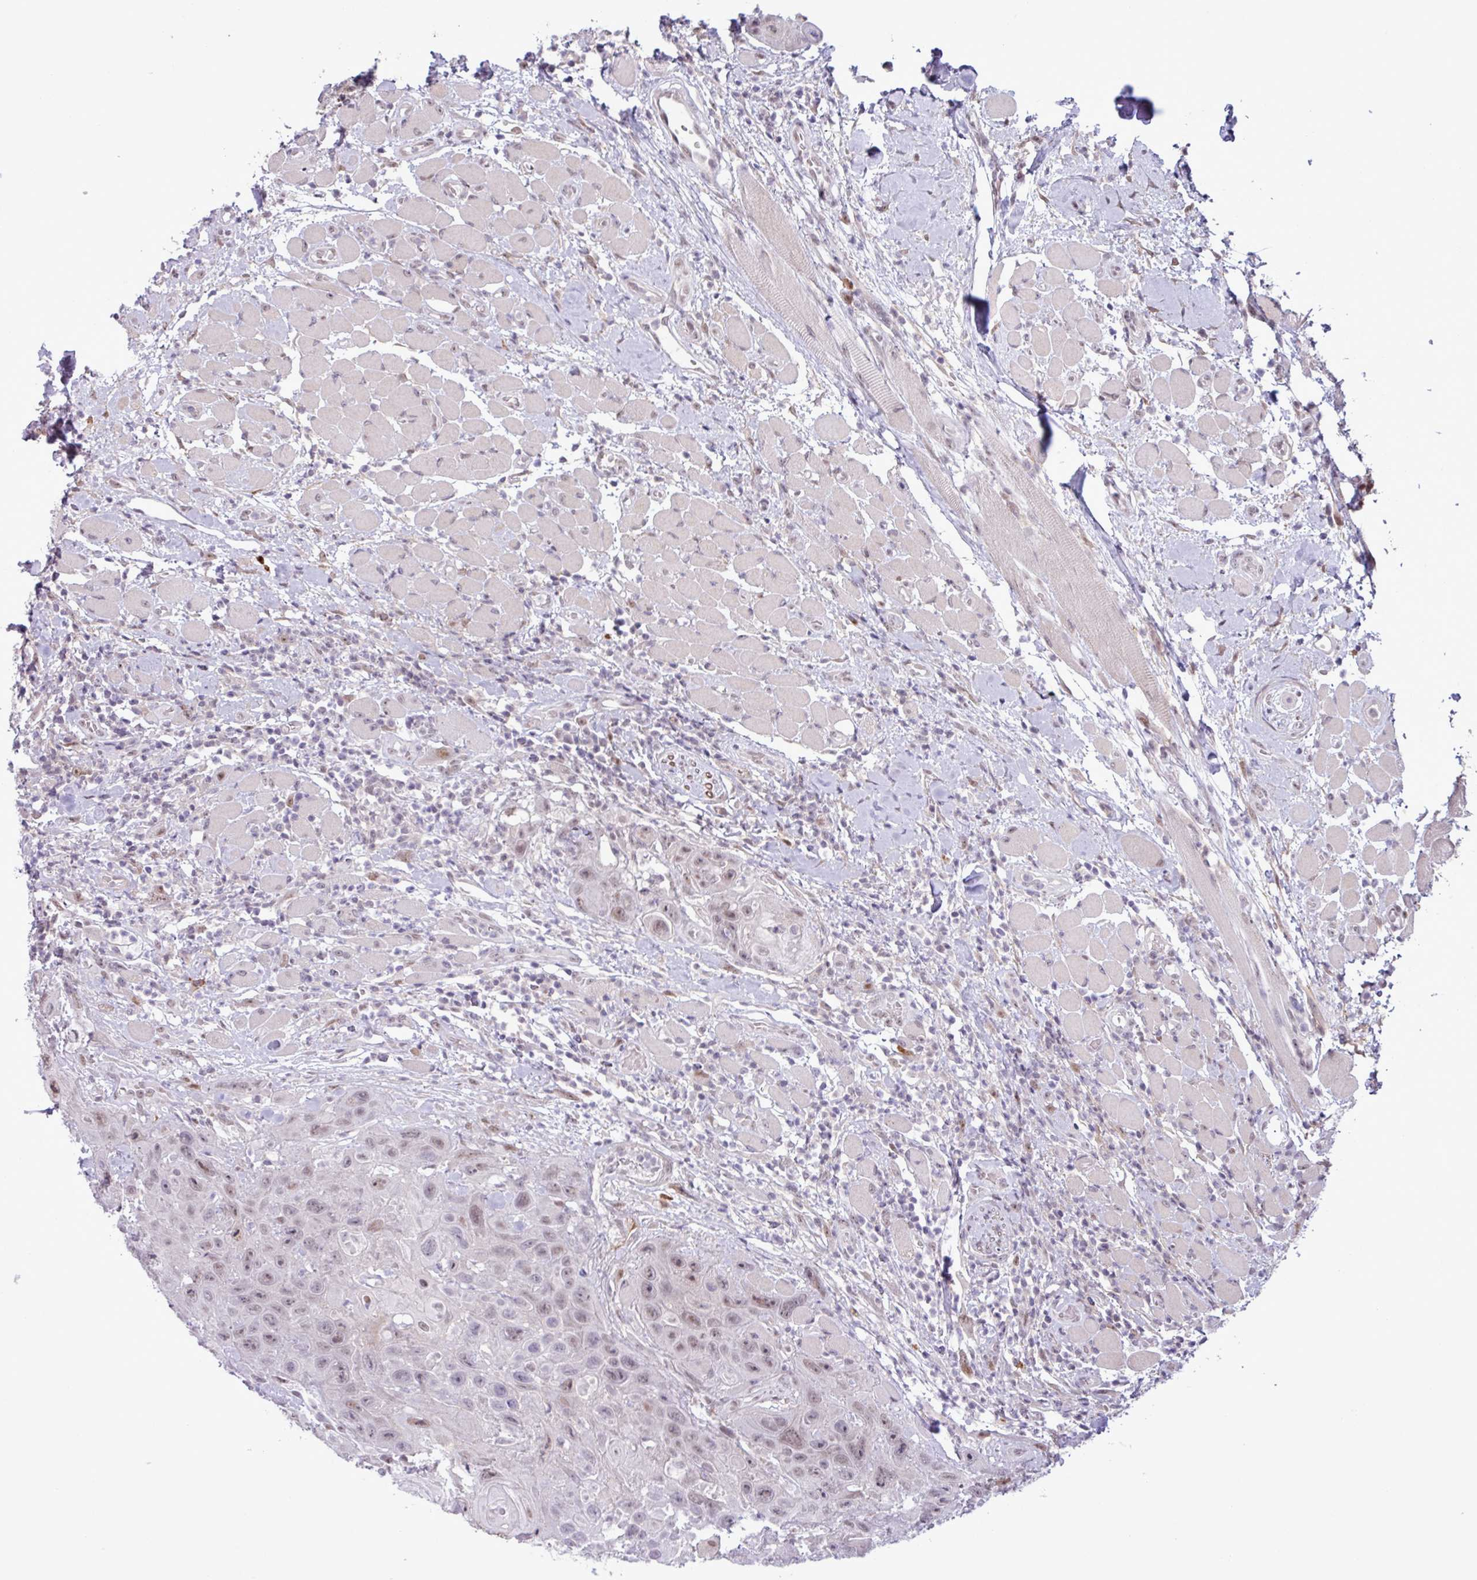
{"staining": {"intensity": "weak", "quantity": ">75%", "location": "nuclear"}, "tissue": "head and neck cancer", "cell_type": "Tumor cells", "image_type": "cancer", "snomed": [{"axis": "morphology", "description": "Squamous cell carcinoma, NOS"}, {"axis": "topography", "description": "Head-Neck"}], "caption": "A low amount of weak nuclear positivity is seen in about >75% of tumor cells in head and neck cancer tissue.", "gene": "NOTCH2", "patient": {"sex": "female", "age": 59}}